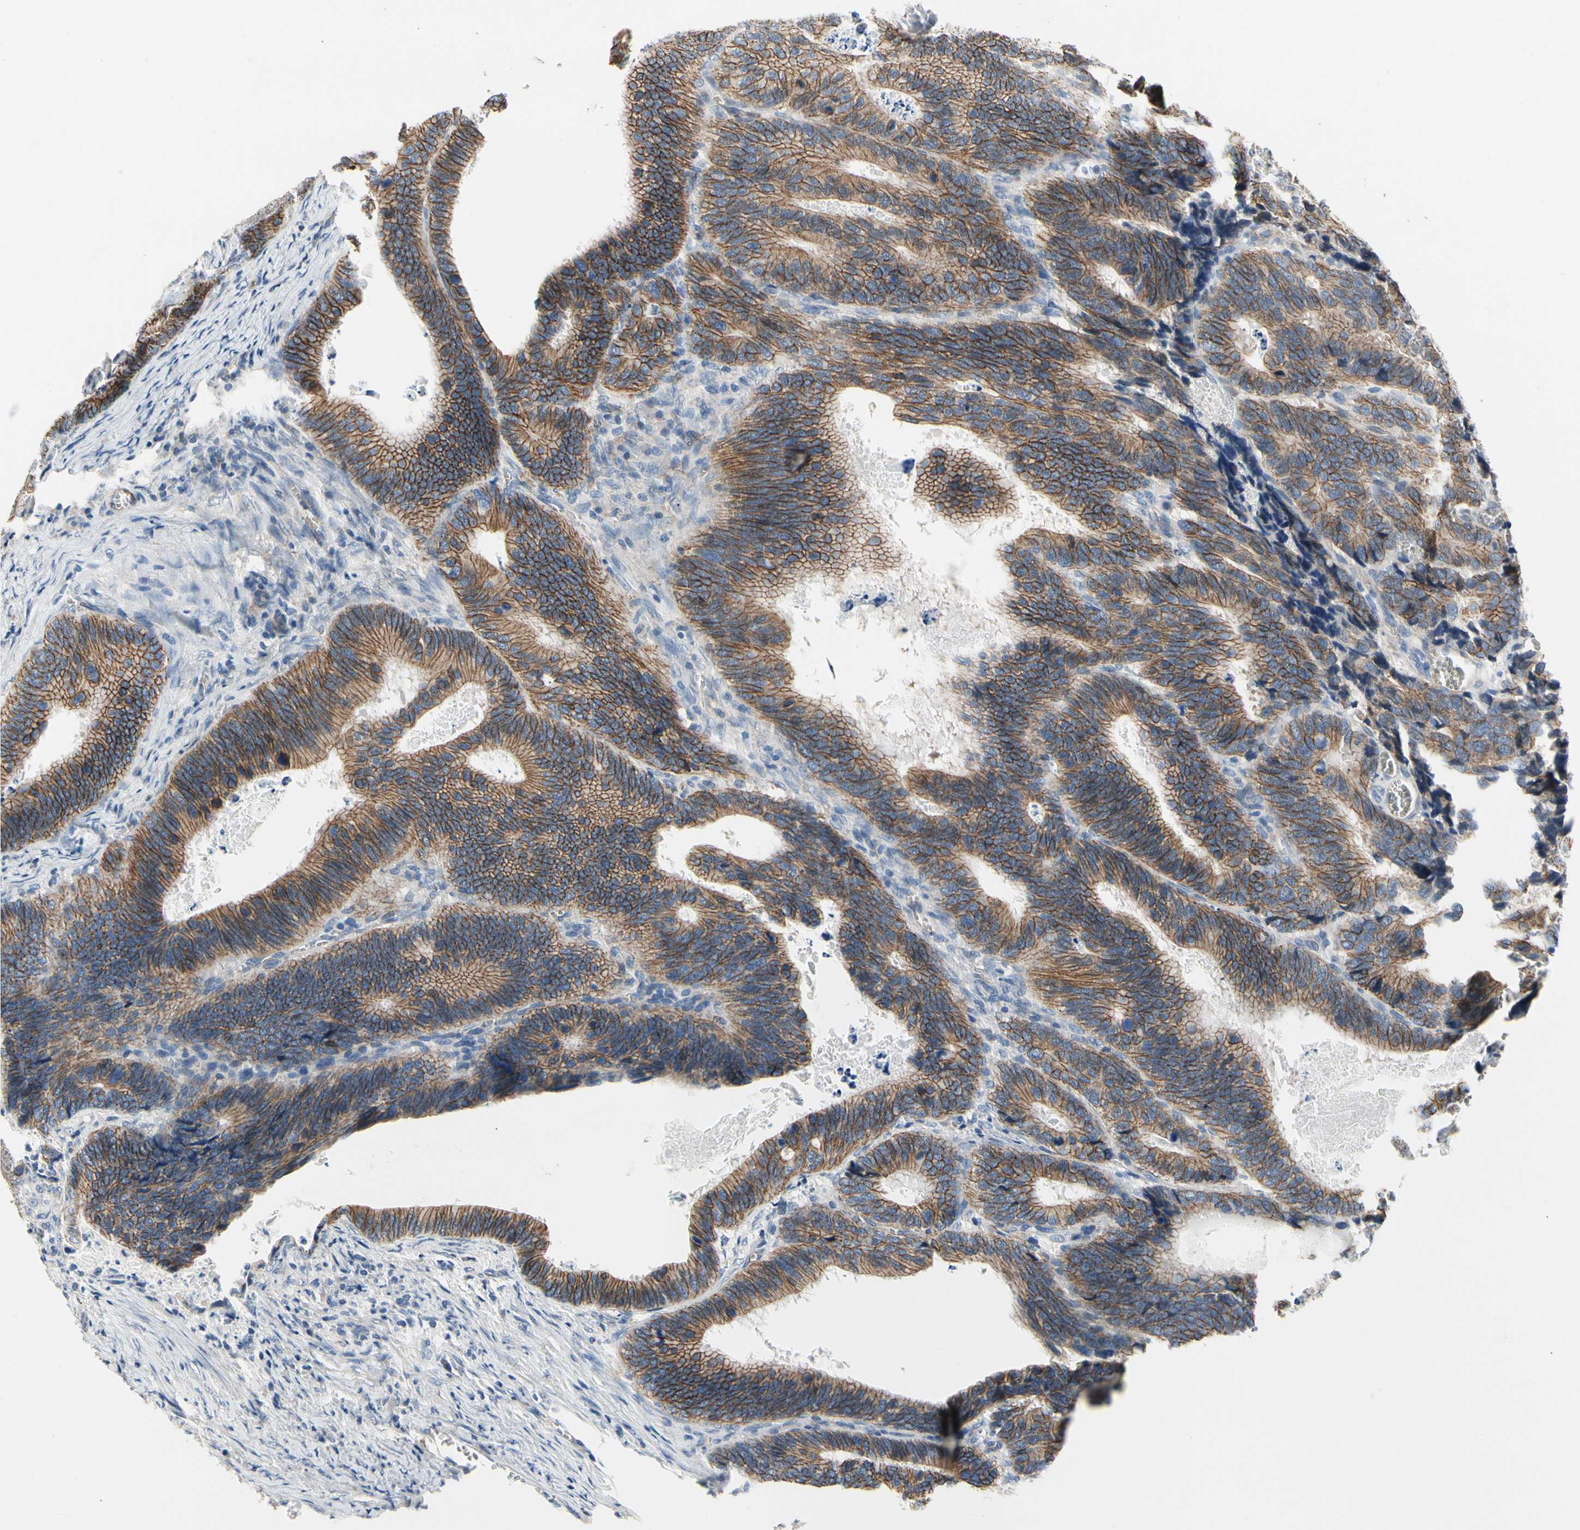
{"staining": {"intensity": "moderate", "quantity": "25%-75%", "location": "cytoplasmic/membranous"}, "tissue": "colorectal cancer", "cell_type": "Tumor cells", "image_type": "cancer", "snomed": [{"axis": "morphology", "description": "Adenocarcinoma, NOS"}, {"axis": "topography", "description": "Colon"}], "caption": "IHC micrograph of colorectal adenocarcinoma stained for a protein (brown), which exhibits medium levels of moderate cytoplasmic/membranous positivity in approximately 25%-75% of tumor cells.", "gene": "LGR6", "patient": {"sex": "male", "age": 72}}